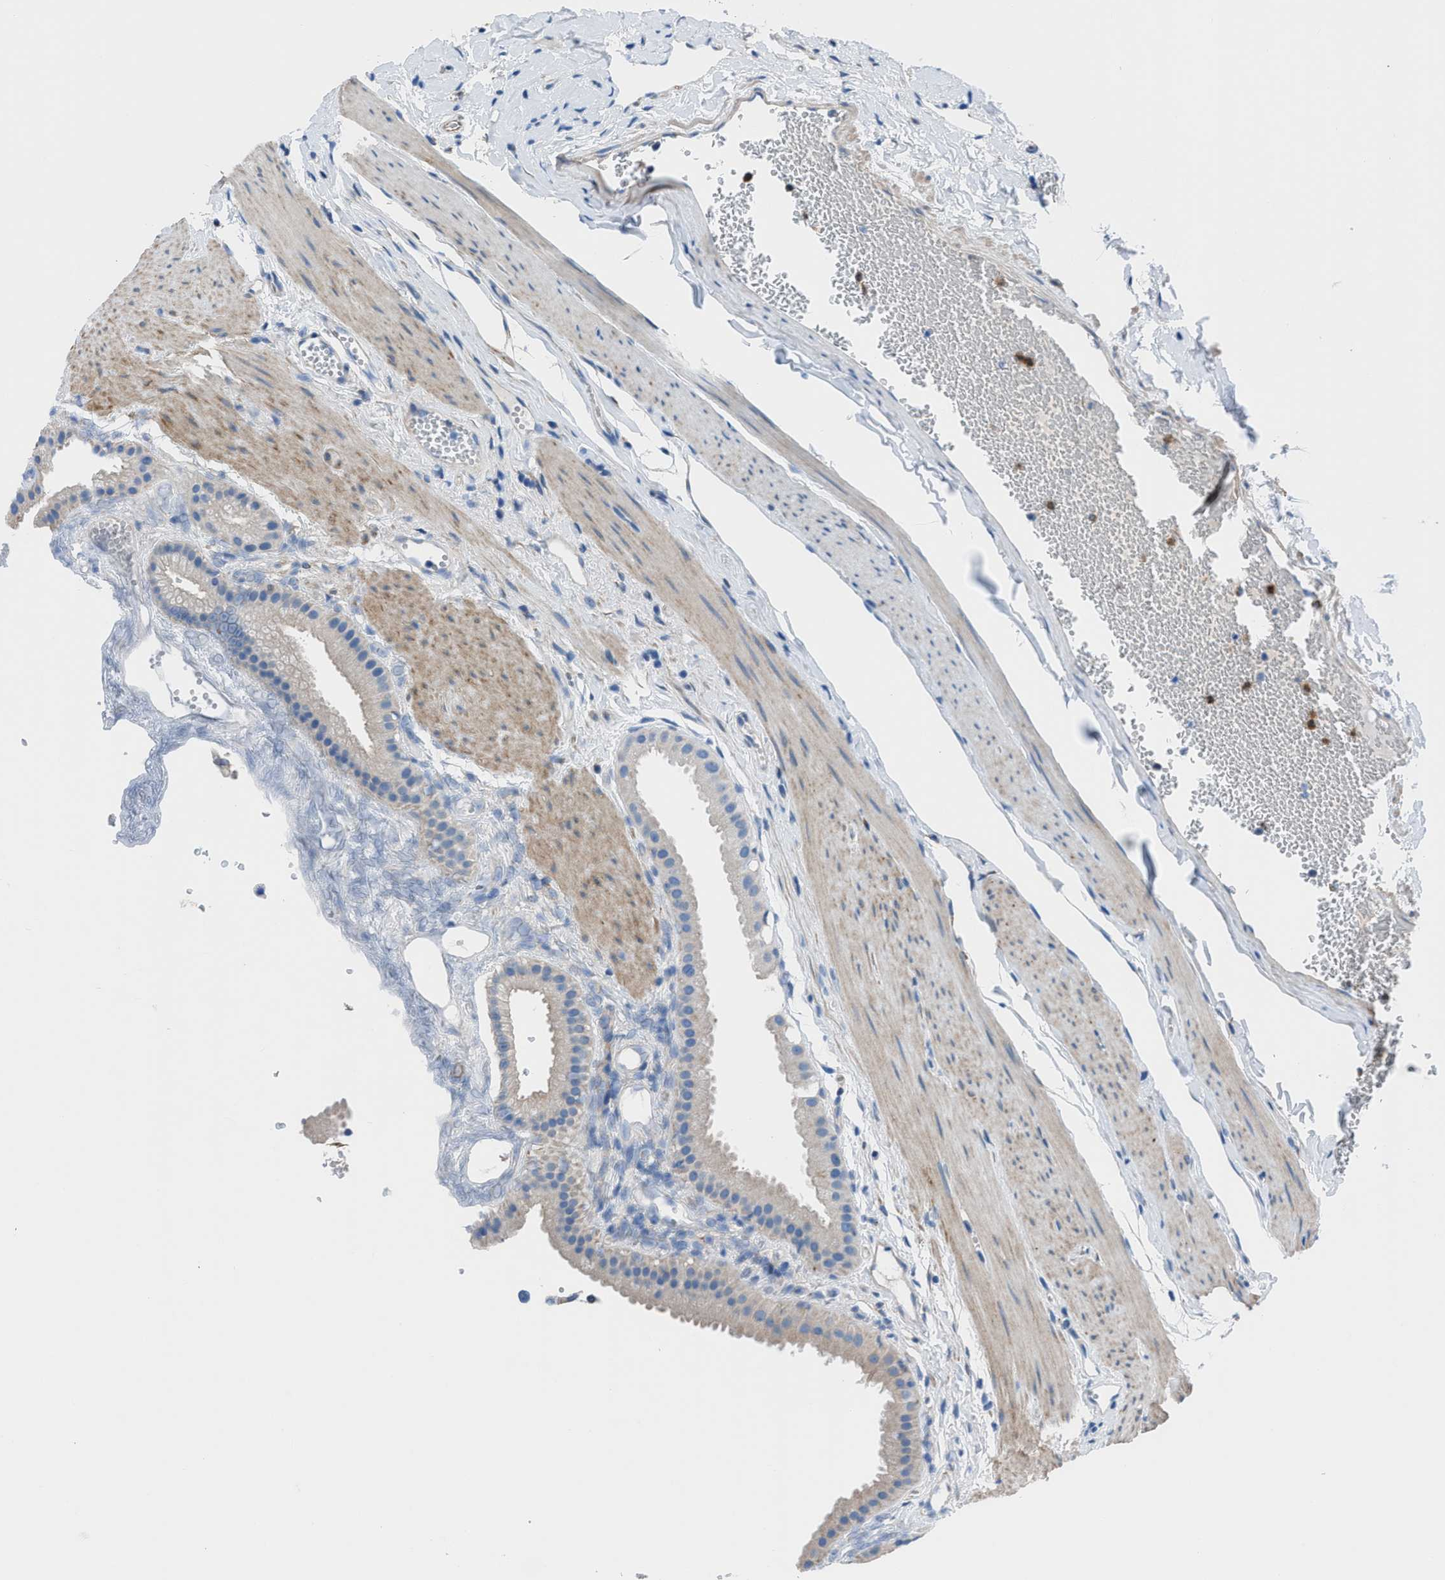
{"staining": {"intensity": "negative", "quantity": "none", "location": "none"}, "tissue": "gallbladder", "cell_type": "Glandular cells", "image_type": "normal", "snomed": [{"axis": "morphology", "description": "Normal tissue, NOS"}, {"axis": "topography", "description": "Gallbladder"}], "caption": "A high-resolution image shows immunohistochemistry (IHC) staining of benign gallbladder, which reveals no significant expression in glandular cells. (DAB IHC, high magnification).", "gene": "ITPR1", "patient": {"sex": "female", "age": 64}}